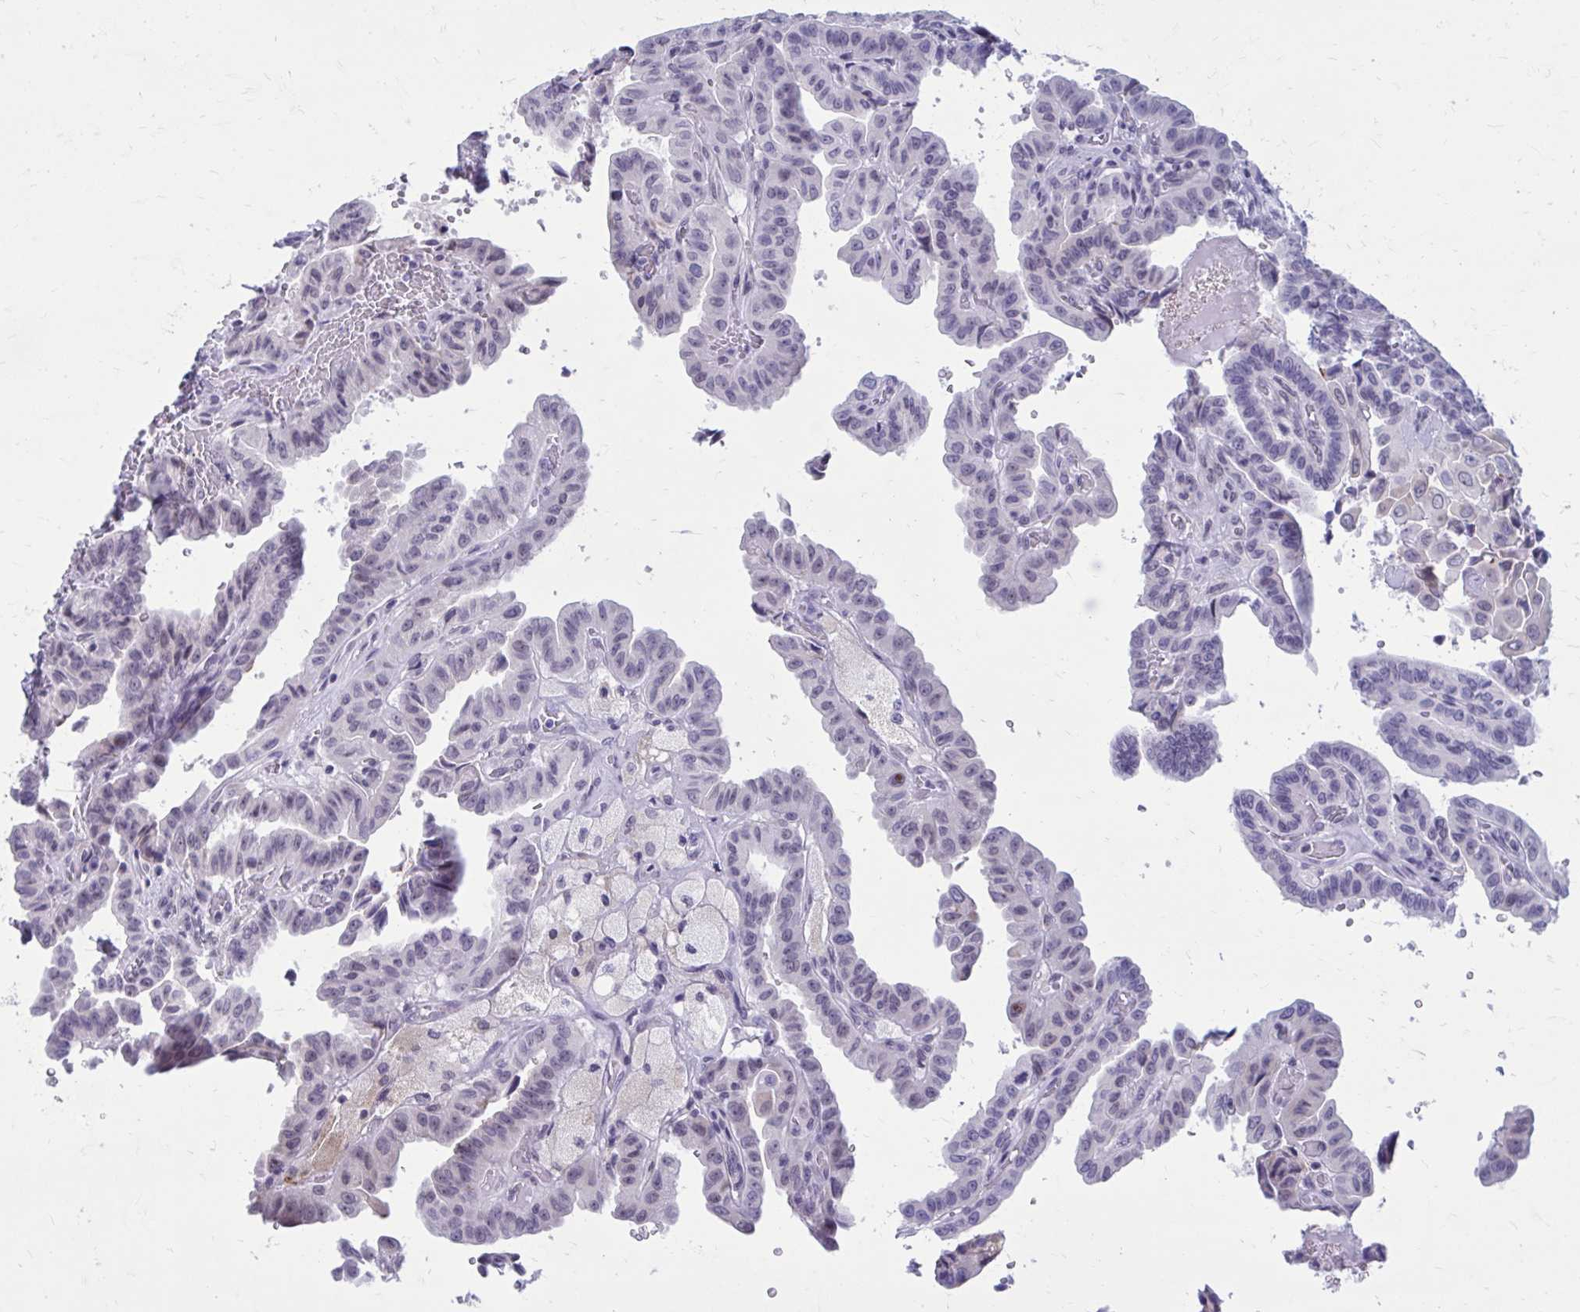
{"staining": {"intensity": "negative", "quantity": "none", "location": "none"}, "tissue": "thyroid cancer", "cell_type": "Tumor cells", "image_type": "cancer", "snomed": [{"axis": "morphology", "description": "Papillary adenocarcinoma, NOS"}, {"axis": "topography", "description": "Thyroid gland"}], "caption": "Immunohistochemical staining of human thyroid cancer (papillary adenocarcinoma) reveals no significant expression in tumor cells.", "gene": "PROSER1", "patient": {"sex": "male", "age": 87}}